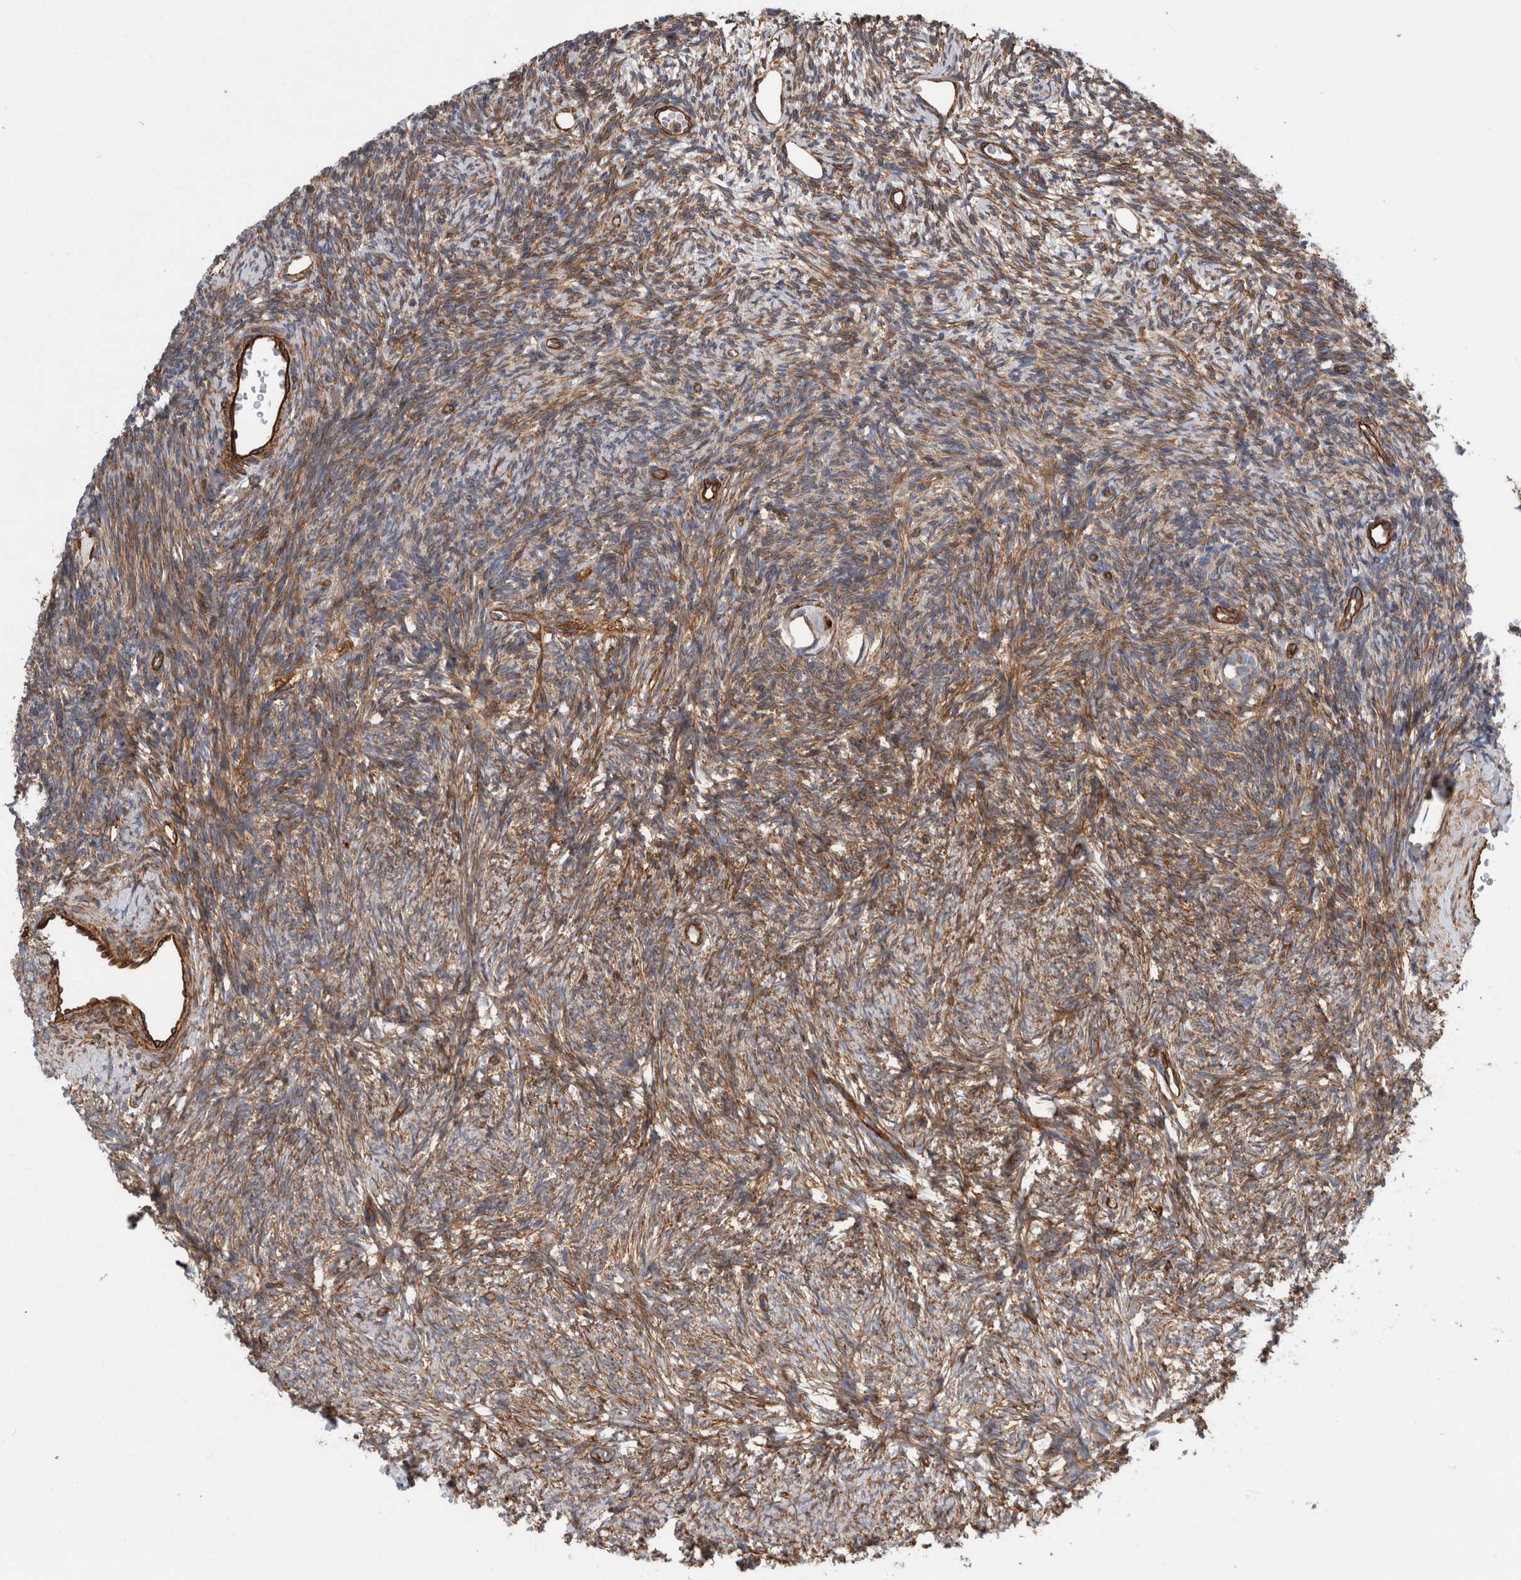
{"staining": {"intensity": "strong", "quantity": "<25%", "location": "cytoplasmic/membranous"}, "tissue": "ovary", "cell_type": "Follicle cells", "image_type": "normal", "snomed": [{"axis": "morphology", "description": "Normal tissue, NOS"}, {"axis": "topography", "description": "Ovary"}], "caption": "Ovary stained with IHC shows strong cytoplasmic/membranous staining in about <25% of follicle cells. Using DAB (brown) and hematoxylin (blue) stains, captured at high magnification using brightfield microscopy.", "gene": "PLEC", "patient": {"sex": "female", "age": 34}}